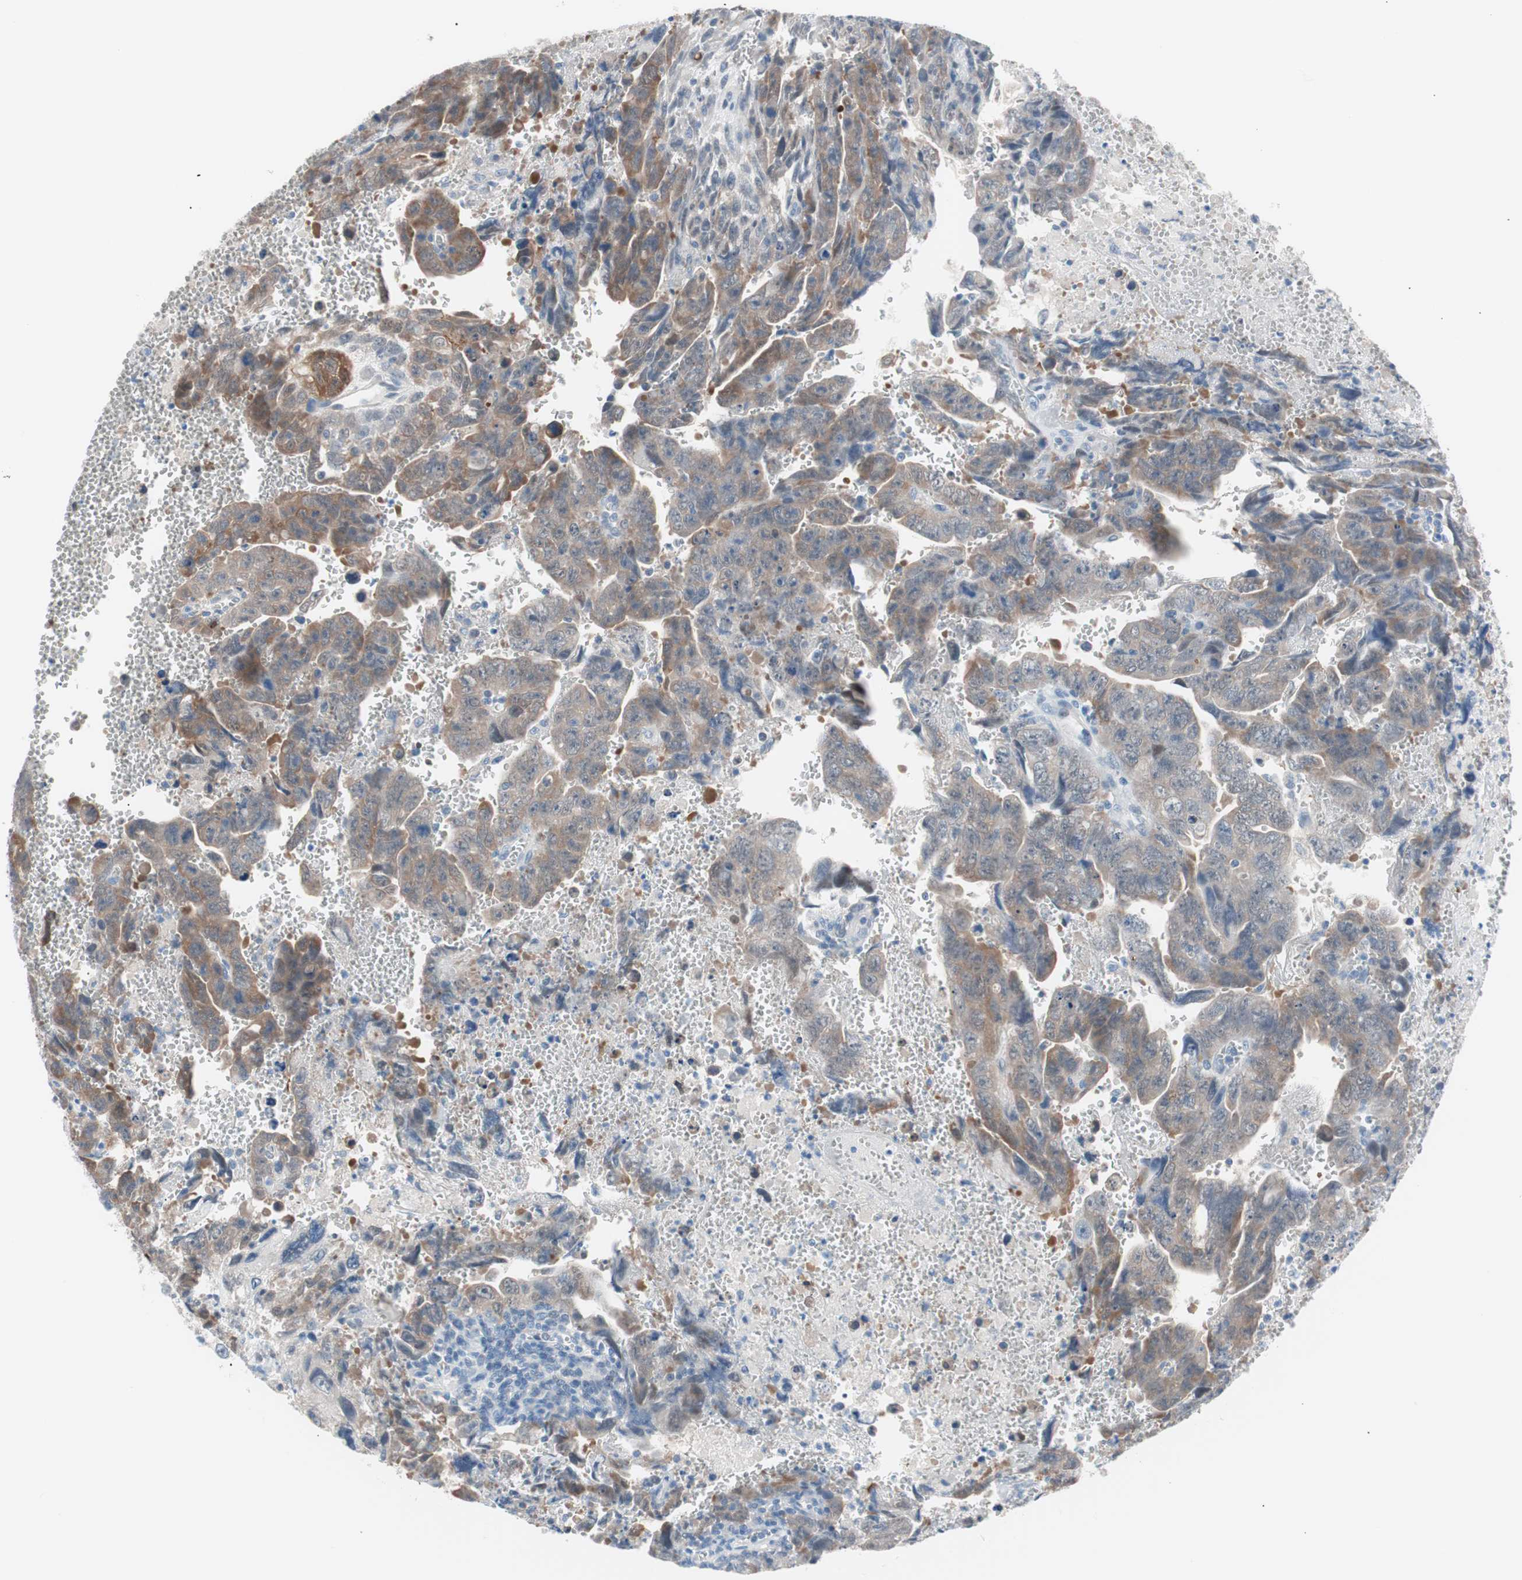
{"staining": {"intensity": "moderate", "quantity": ">75%", "location": "cytoplasmic/membranous"}, "tissue": "testis cancer", "cell_type": "Tumor cells", "image_type": "cancer", "snomed": [{"axis": "morphology", "description": "Carcinoma, Embryonal, NOS"}, {"axis": "topography", "description": "Testis"}], "caption": "Immunohistochemistry histopathology image of neoplastic tissue: human testis embryonal carcinoma stained using immunohistochemistry demonstrates medium levels of moderate protein expression localized specifically in the cytoplasmic/membranous of tumor cells, appearing as a cytoplasmic/membranous brown color.", "gene": "VIL1", "patient": {"sex": "male", "age": 28}}